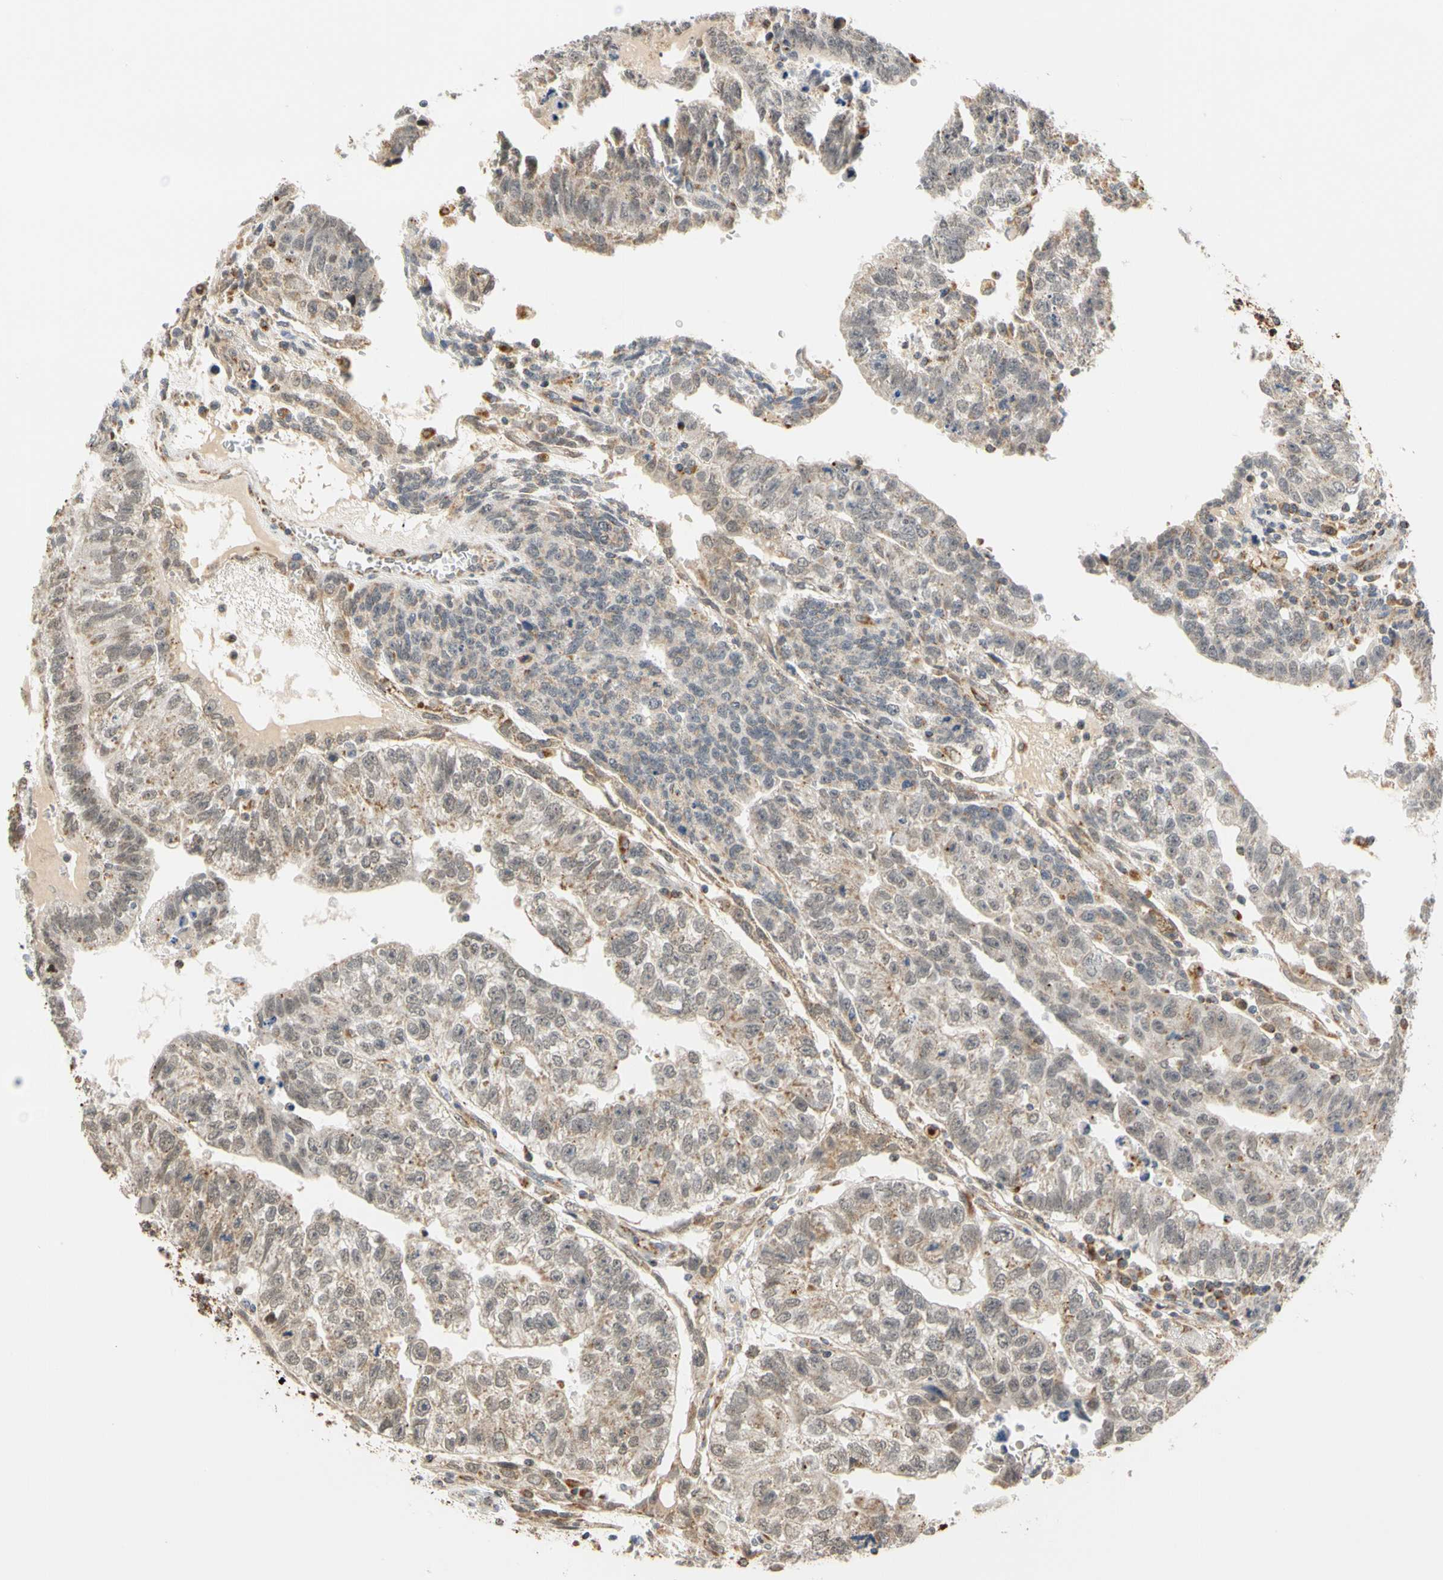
{"staining": {"intensity": "weak", "quantity": "<25%", "location": "cytoplasmic/membranous,nuclear"}, "tissue": "testis cancer", "cell_type": "Tumor cells", "image_type": "cancer", "snomed": [{"axis": "morphology", "description": "Seminoma, NOS"}, {"axis": "morphology", "description": "Carcinoma, Embryonal, NOS"}, {"axis": "topography", "description": "Testis"}], "caption": "IHC of testis cancer reveals no expression in tumor cells. (Stains: DAB immunohistochemistry (IHC) with hematoxylin counter stain, Microscopy: brightfield microscopy at high magnification).", "gene": "SFXN3", "patient": {"sex": "male", "age": 52}}